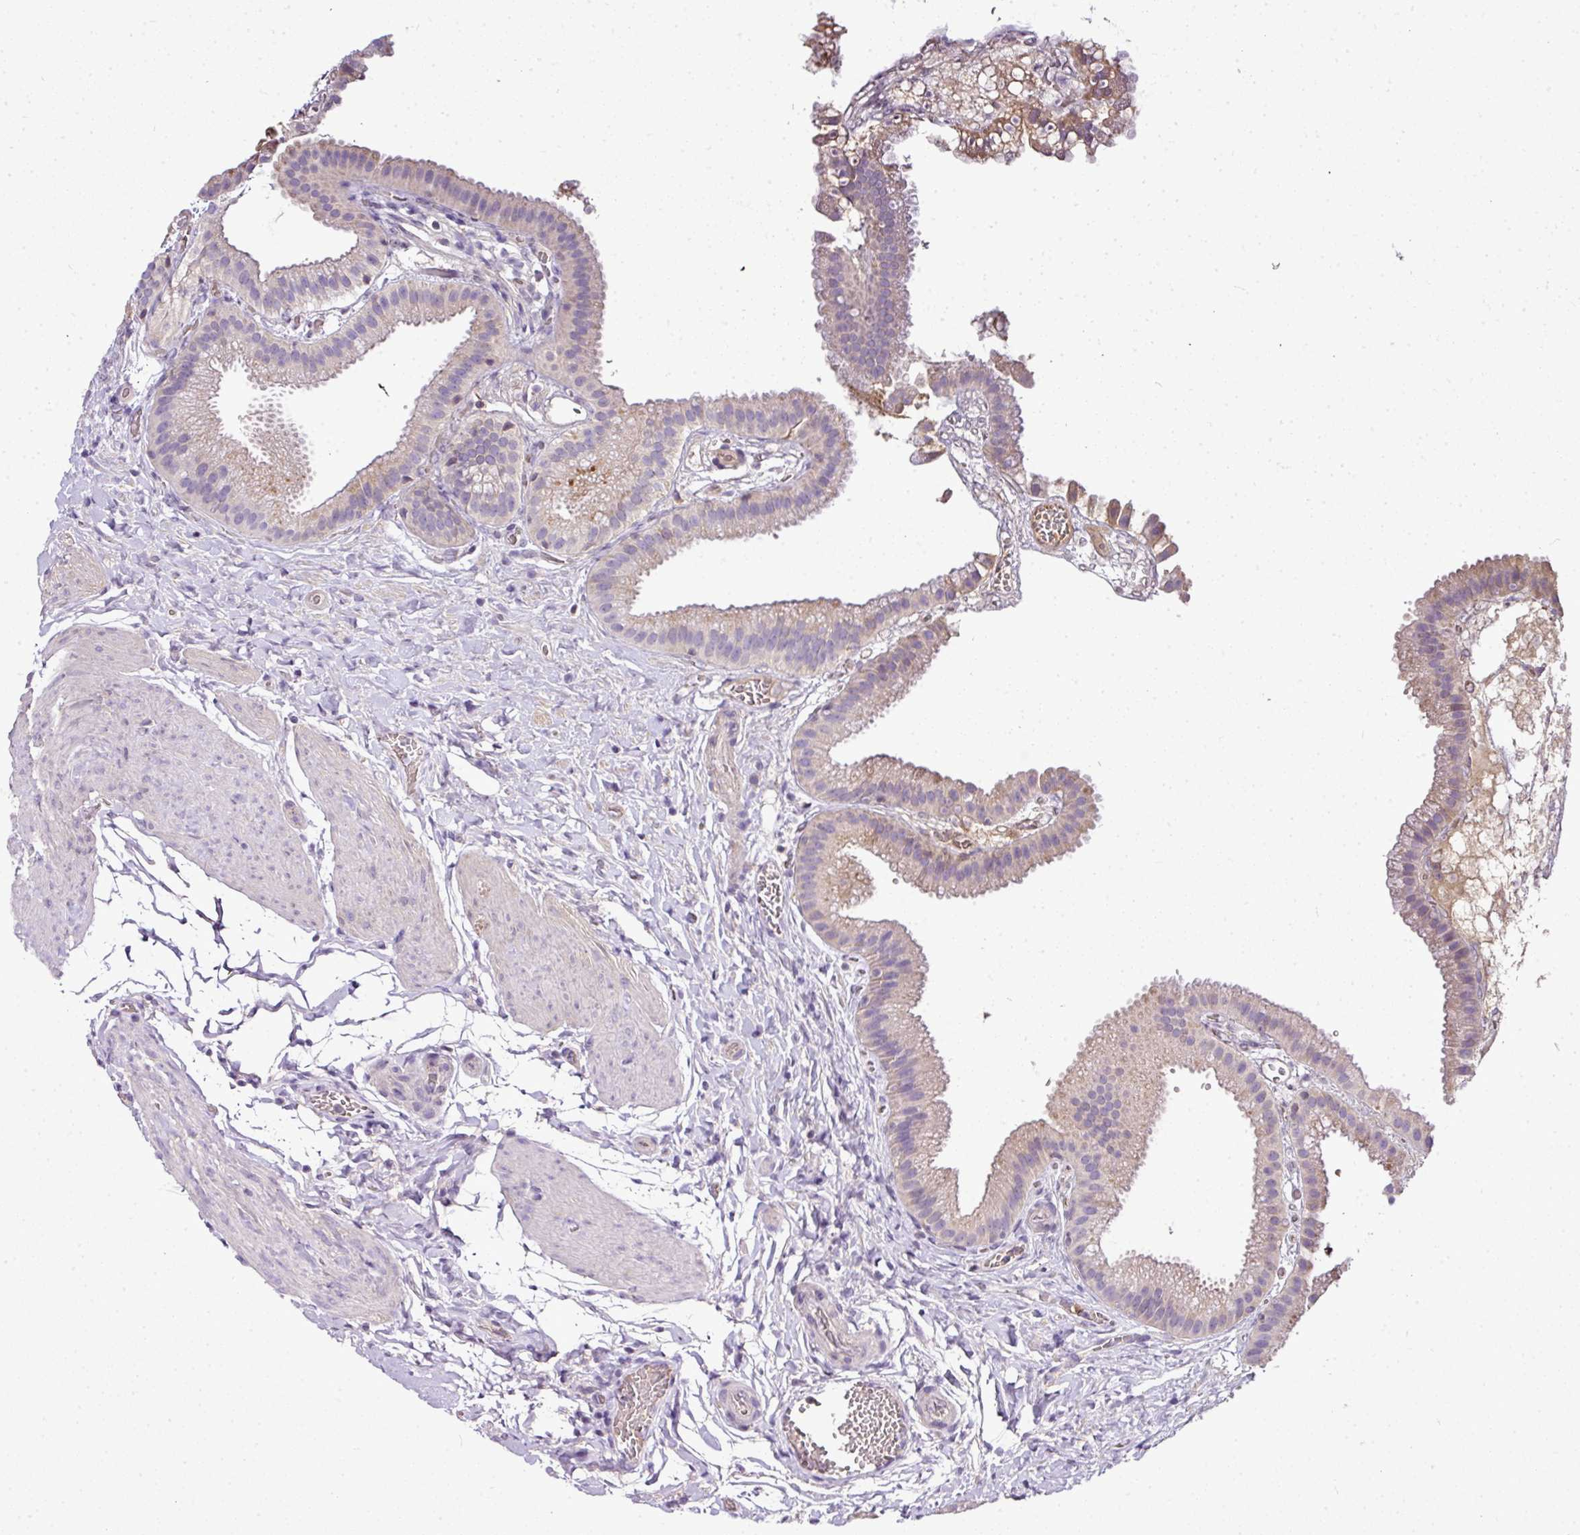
{"staining": {"intensity": "moderate", "quantity": "25%-75%", "location": "cytoplasmic/membranous"}, "tissue": "gallbladder", "cell_type": "Glandular cells", "image_type": "normal", "snomed": [{"axis": "morphology", "description": "Normal tissue, NOS"}, {"axis": "topography", "description": "Gallbladder"}], "caption": "Protein staining of unremarkable gallbladder demonstrates moderate cytoplasmic/membranous staining in about 25%-75% of glandular cells.", "gene": "CAB39L", "patient": {"sex": "female", "age": 63}}